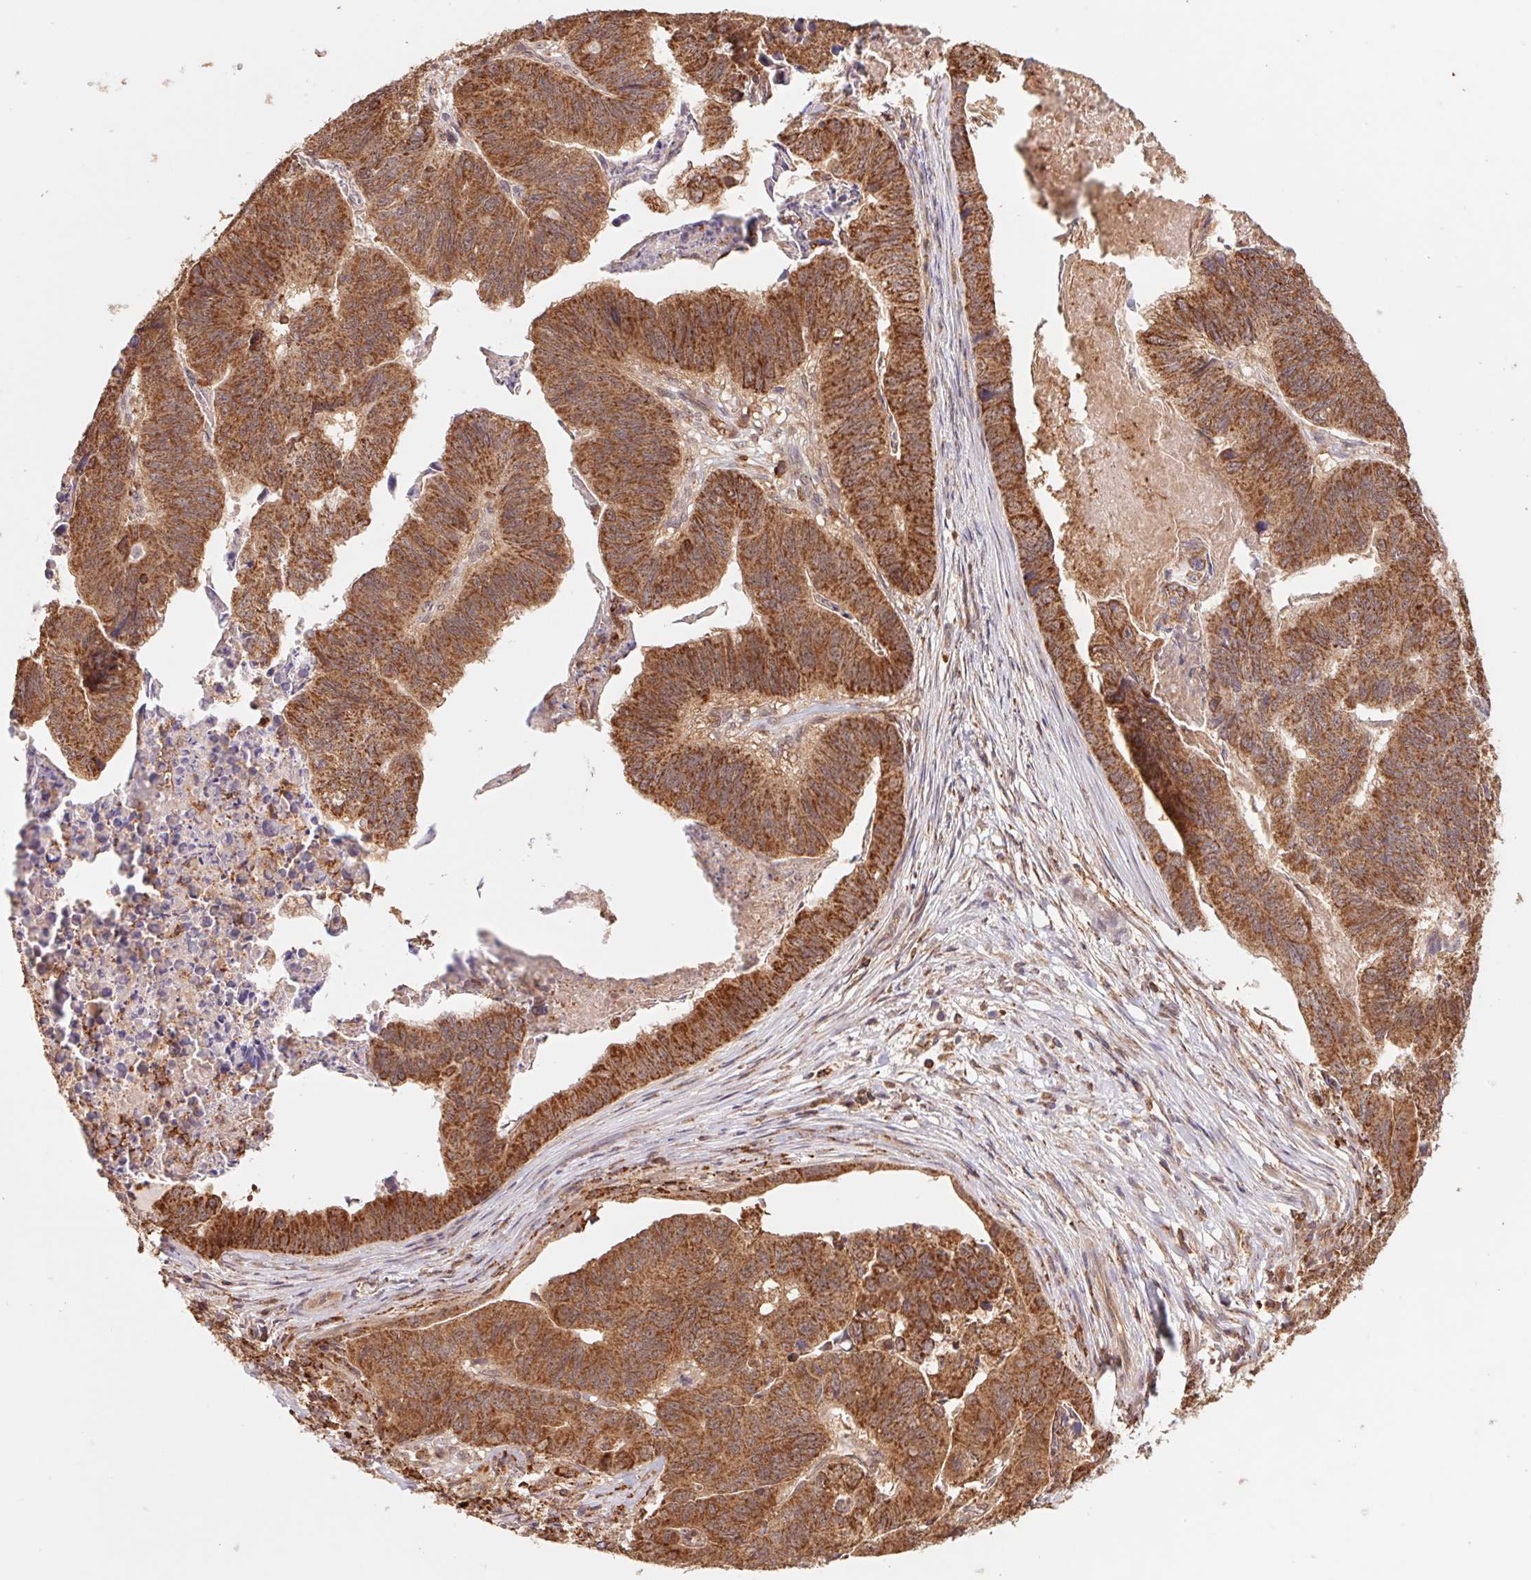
{"staining": {"intensity": "strong", "quantity": ">75%", "location": "cytoplasmic/membranous"}, "tissue": "stomach cancer", "cell_type": "Tumor cells", "image_type": "cancer", "snomed": [{"axis": "morphology", "description": "Adenocarcinoma, NOS"}, {"axis": "topography", "description": "Stomach, lower"}], "caption": "Protein expression analysis of adenocarcinoma (stomach) demonstrates strong cytoplasmic/membranous staining in about >75% of tumor cells.", "gene": "URM1", "patient": {"sex": "male", "age": 77}}